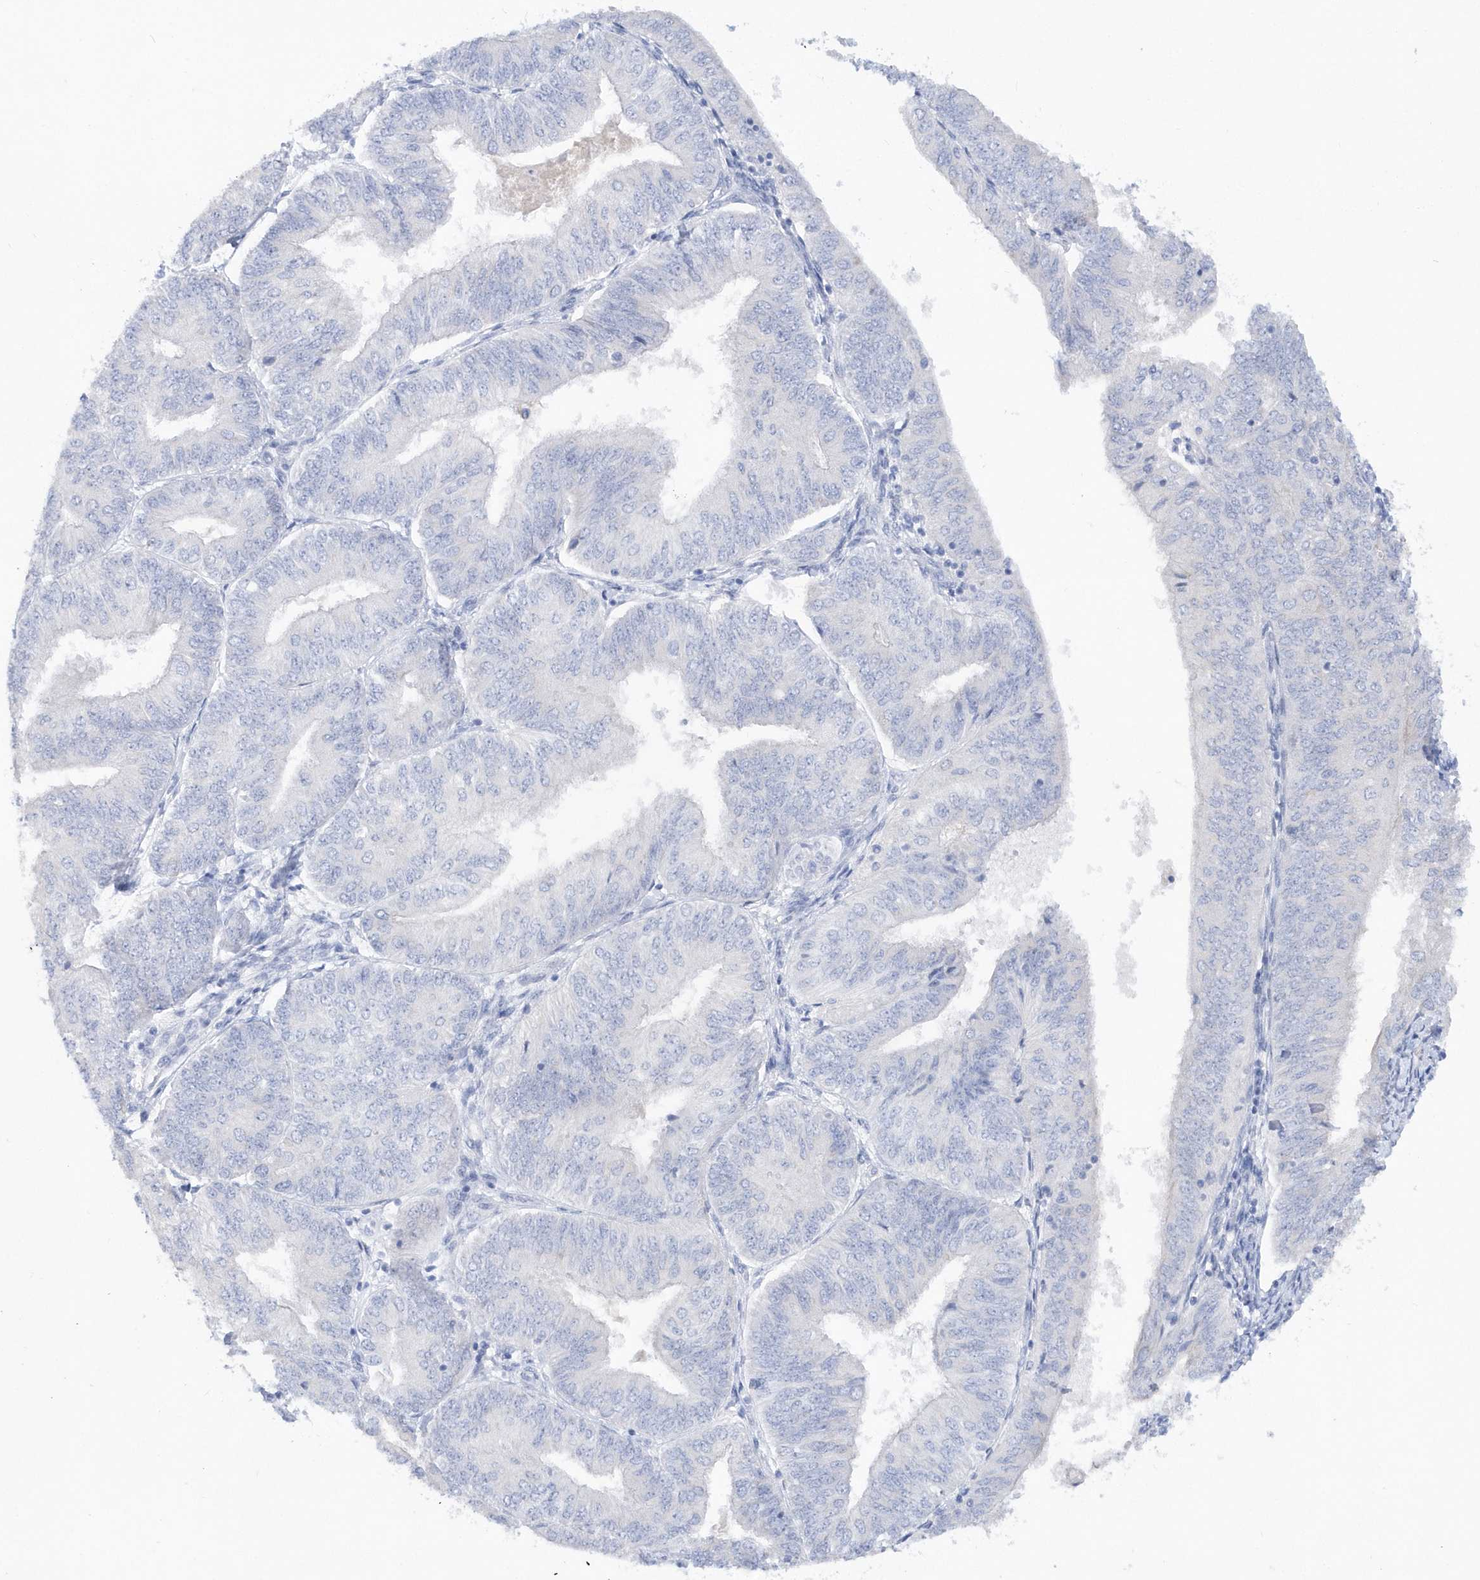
{"staining": {"intensity": "negative", "quantity": "none", "location": "none"}, "tissue": "endometrial cancer", "cell_type": "Tumor cells", "image_type": "cancer", "snomed": [{"axis": "morphology", "description": "Adenocarcinoma, NOS"}, {"axis": "topography", "description": "Endometrium"}], "caption": "A micrograph of endometrial cancer stained for a protein demonstrates no brown staining in tumor cells.", "gene": "RPE", "patient": {"sex": "female", "age": 58}}